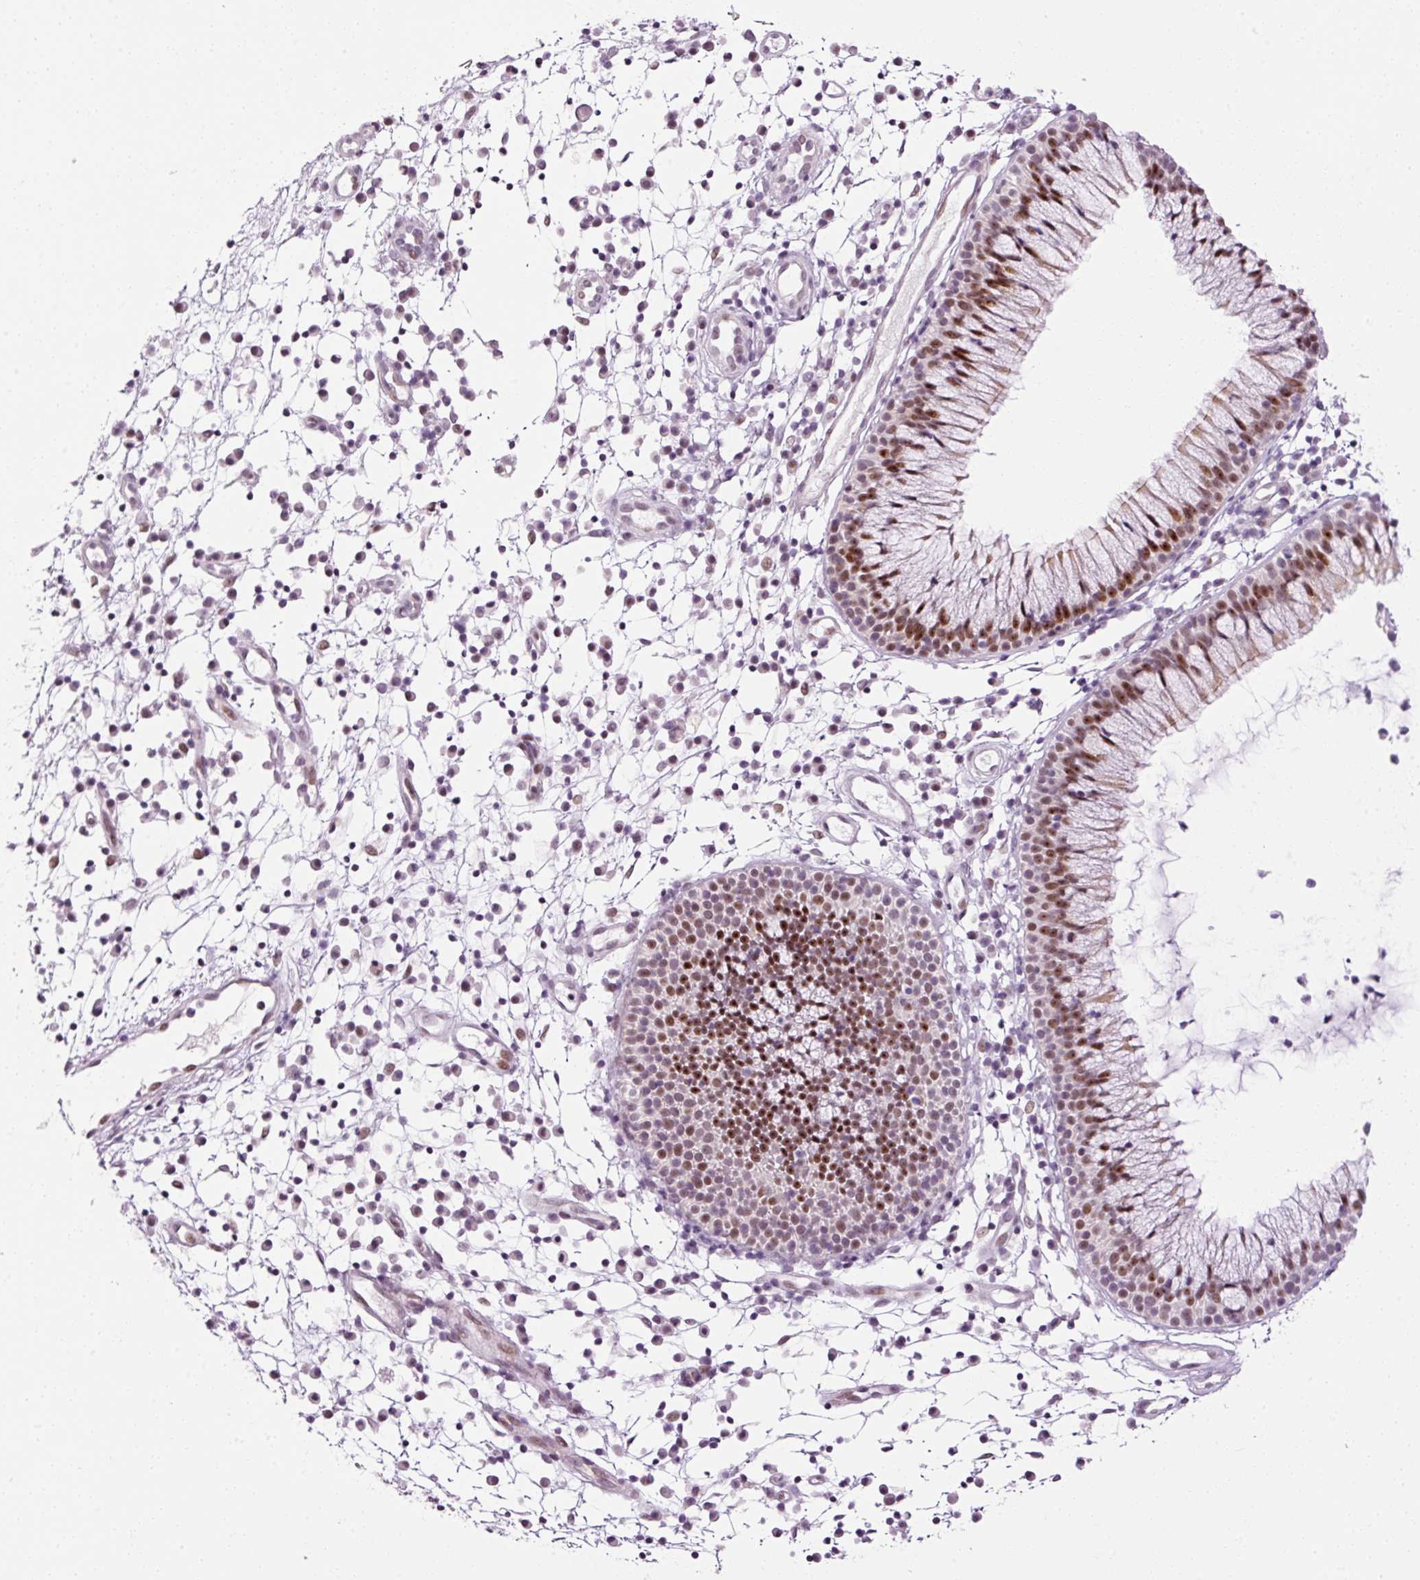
{"staining": {"intensity": "moderate", "quantity": ">75%", "location": "nuclear"}, "tissue": "nasopharynx", "cell_type": "Respiratory epithelial cells", "image_type": "normal", "snomed": [{"axis": "morphology", "description": "Normal tissue, NOS"}, {"axis": "topography", "description": "Nasopharynx"}], "caption": "DAB immunohistochemical staining of normal nasopharynx exhibits moderate nuclear protein expression in approximately >75% of respiratory epithelial cells. Using DAB (brown) and hematoxylin (blue) stains, captured at high magnification using brightfield microscopy.", "gene": "ANKRD20A1", "patient": {"sex": "male", "age": 21}}